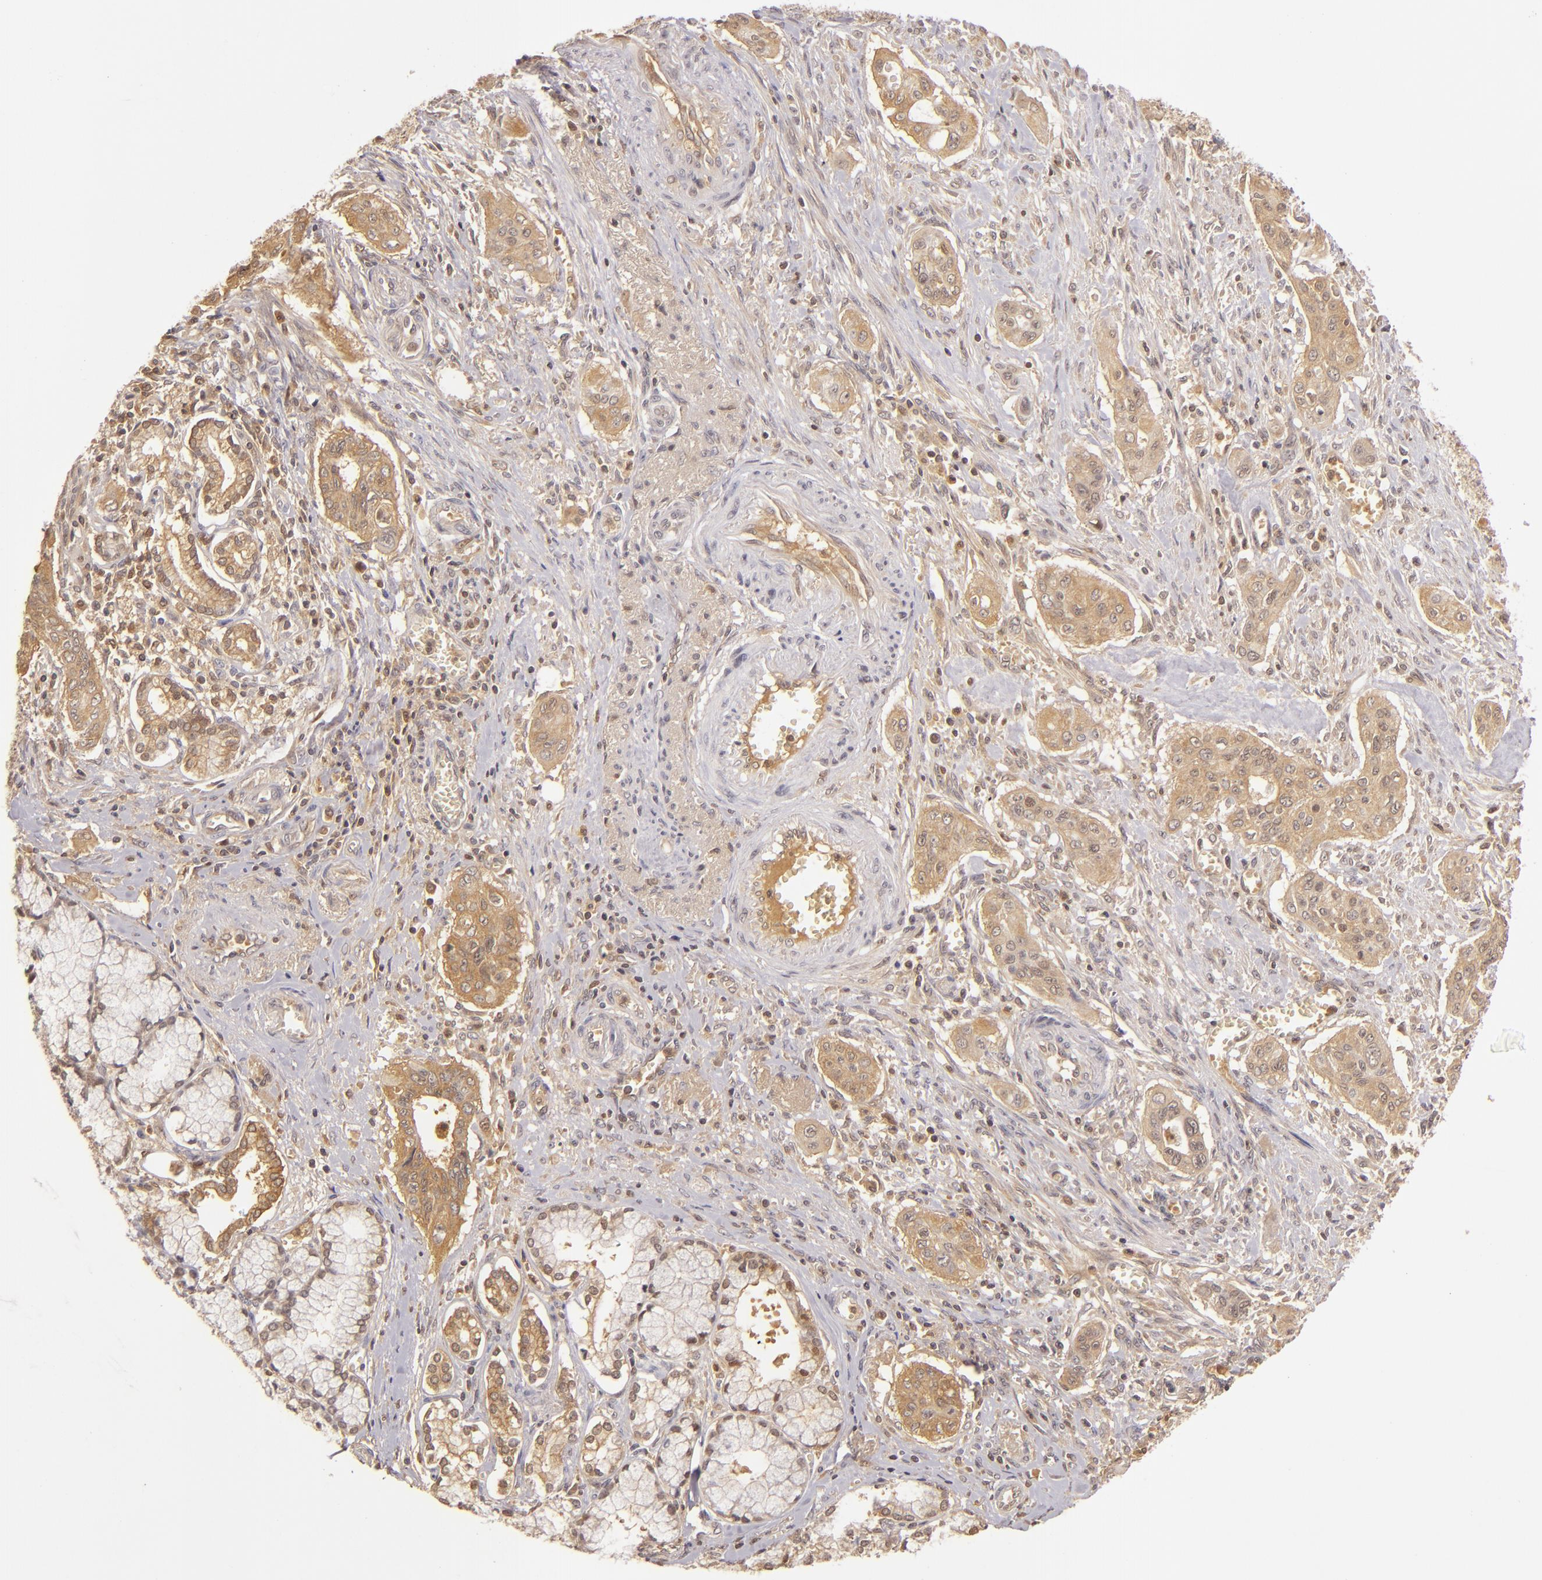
{"staining": {"intensity": "moderate", "quantity": ">75%", "location": "cytoplasmic/membranous"}, "tissue": "pancreatic cancer", "cell_type": "Tumor cells", "image_type": "cancer", "snomed": [{"axis": "morphology", "description": "Adenocarcinoma, NOS"}, {"axis": "topography", "description": "Pancreas"}], "caption": "This micrograph shows adenocarcinoma (pancreatic) stained with immunohistochemistry to label a protein in brown. The cytoplasmic/membranous of tumor cells show moderate positivity for the protein. Nuclei are counter-stained blue.", "gene": "LRG1", "patient": {"sex": "male", "age": 77}}